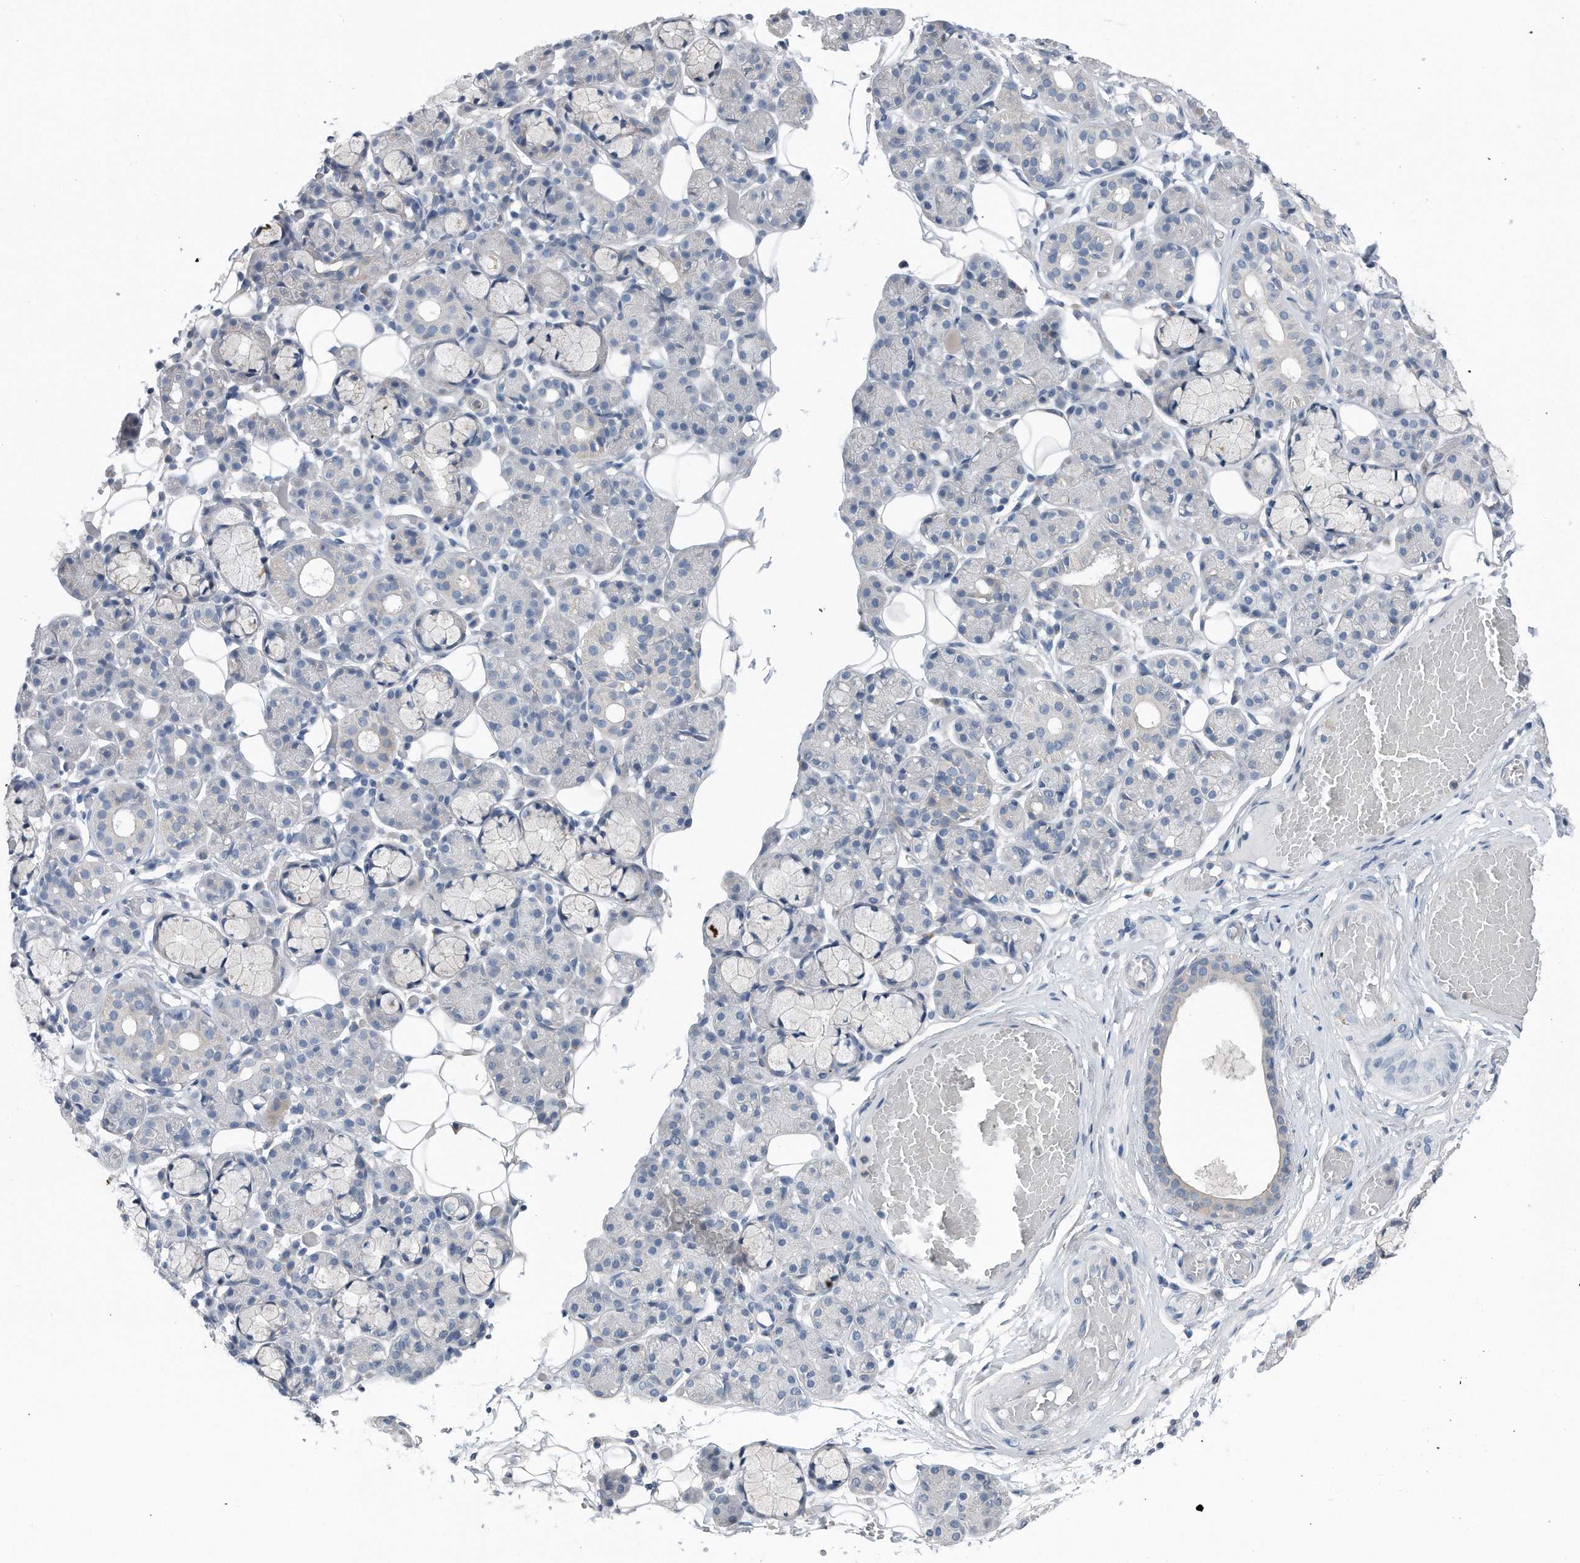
{"staining": {"intensity": "negative", "quantity": "none", "location": "none"}, "tissue": "salivary gland", "cell_type": "Glandular cells", "image_type": "normal", "snomed": [{"axis": "morphology", "description": "Normal tissue, NOS"}, {"axis": "topography", "description": "Salivary gland"}], "caption": "This micrograph is of benign salivary gland stained with immunohistochemistry to label a protein in brown with the nuclei are counter-stained blue. There is no expression in glandular cells. The staining is performed using DAB (3,3'-diaminobenzidine) brown chromogen with nuclei counter-stained in using hematoxylin.", "gene": "YRDC", "patient": {"sex": "male", "age": 63}}